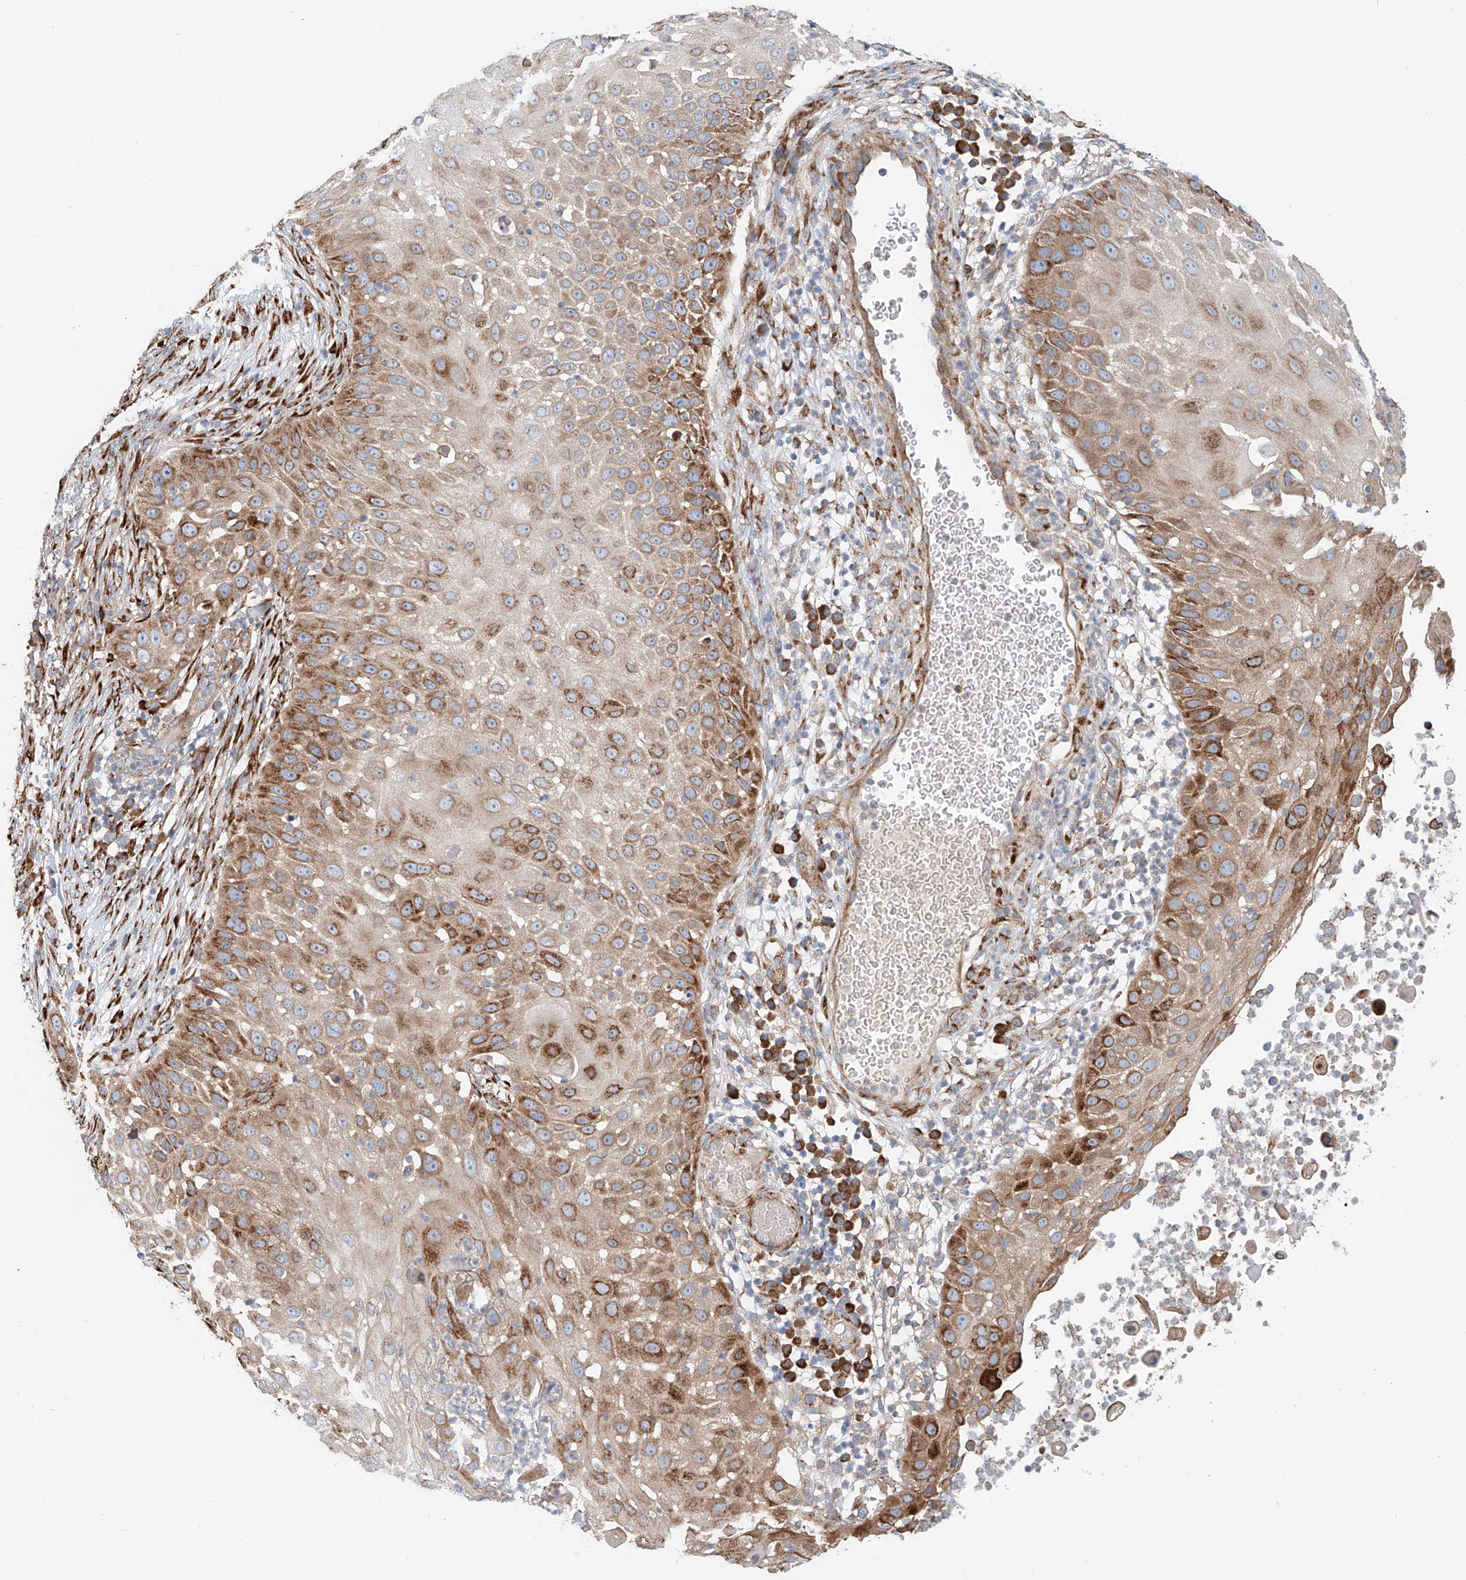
{"staining": {"intensity": "moderate", "quantity": ">75%", "location": "cytoplasmic/membranous"}, "tissue": "skin cancer", "cell_type": "Tumor cells", "image_type": "cancer", "snomed": [{"axis": "morphology", "description": "Squamous cell carcinoma, NOS"}, {"axis": "topography", "description": "Skin"}], "caption": "Squamous cell carcinoma (skin) tissue displays moderate cytoplasmic/membranous staining in approximately >75% of tumor cells, visualized by immunohistochemistry.", "gene": "SNAP29", "patient": {"sex": "female", "age": 44}}